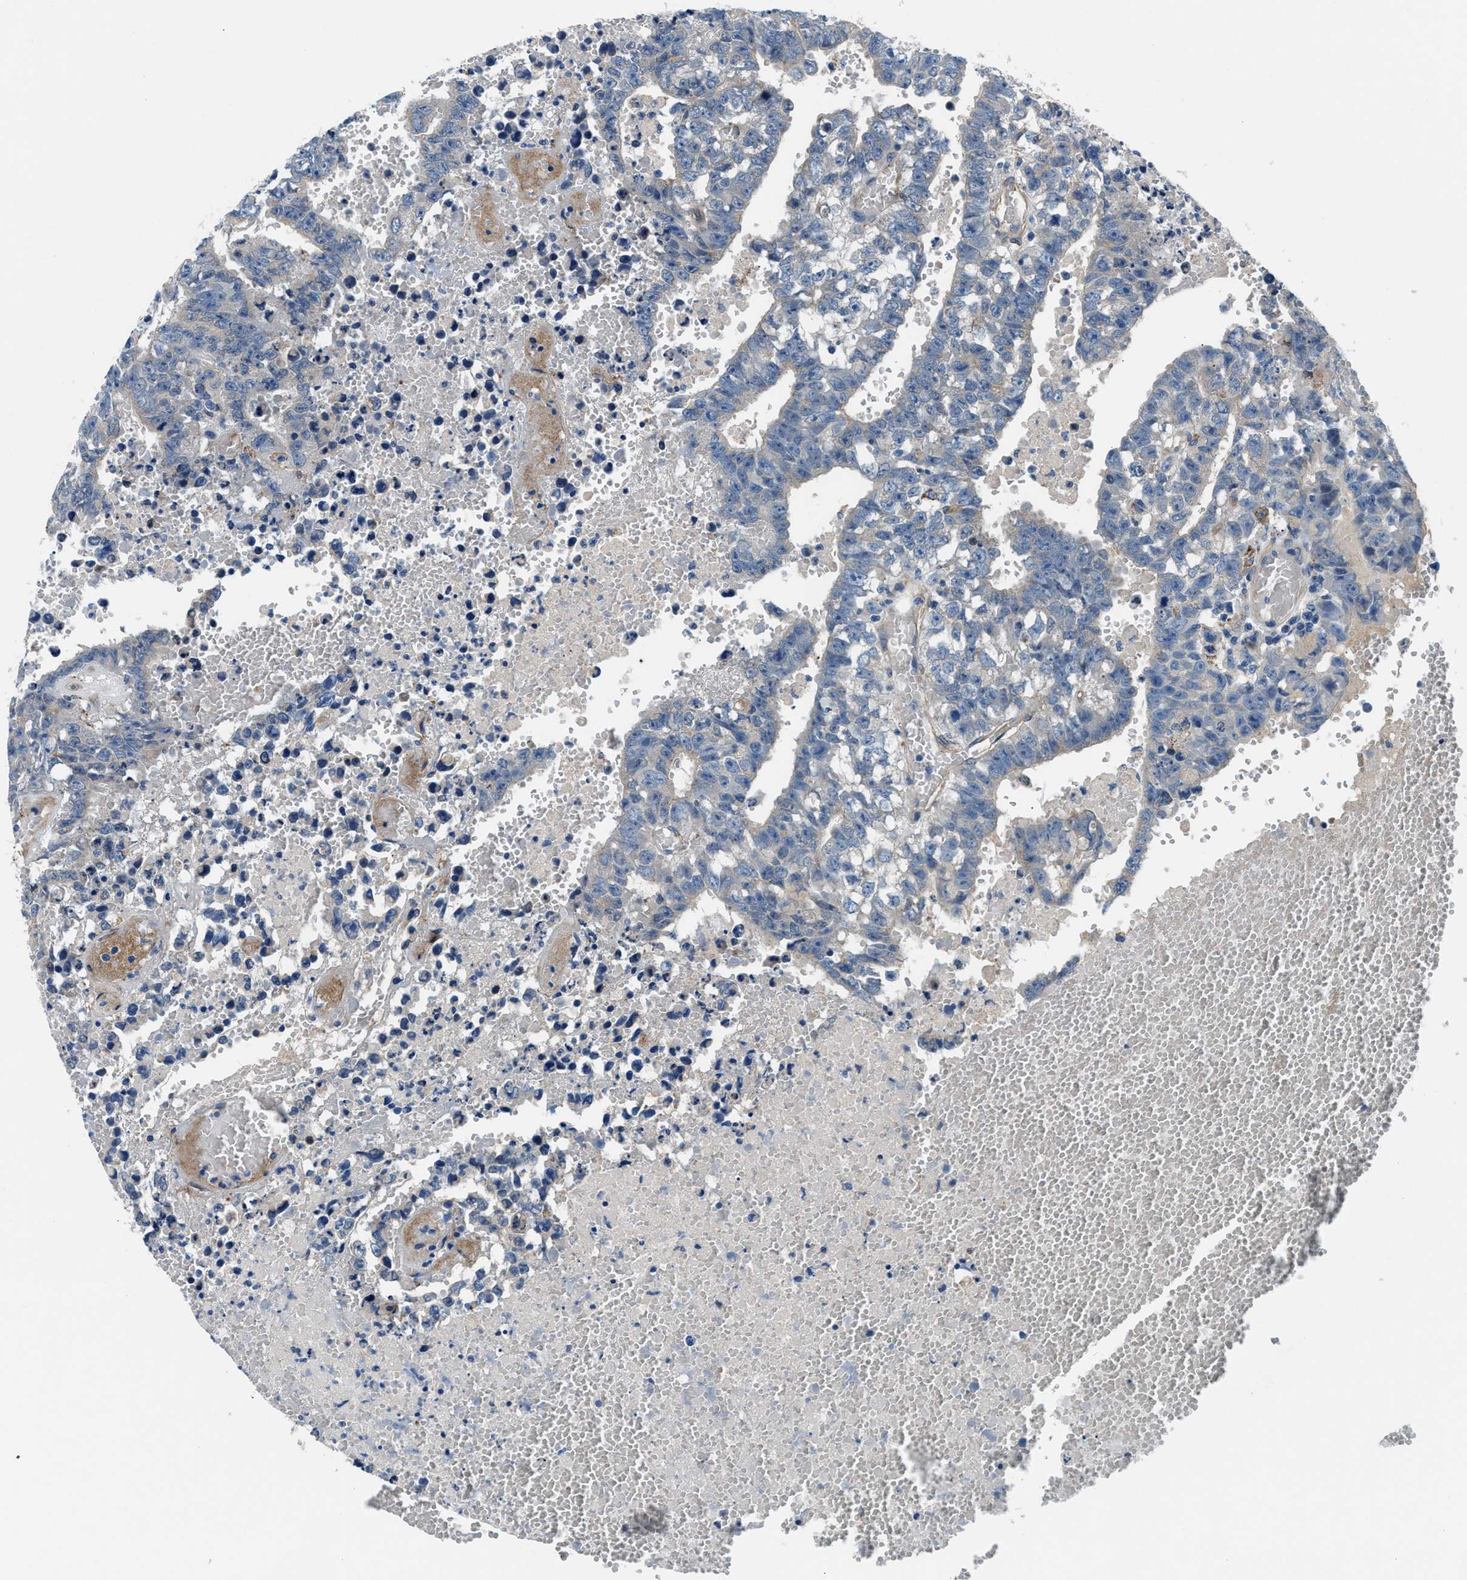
{"staining": {"intensity": "negative", "quantity": "none", "location": "none"}, "tissue": "testis cancer", "cell_type": "Tumor cells", "image_type": "cancer", "snomed": [{"axis": "morphology", "description": "Carcinoma, Embryonal, NOS"}, {"axis": "topography", "description": "Testis"}], "caption": "There is no significant staining in tumor cells of testis embryonal carcinoma.", "gene": "PRTFDC1", "patient": {"sex": "male", "age": 25}}